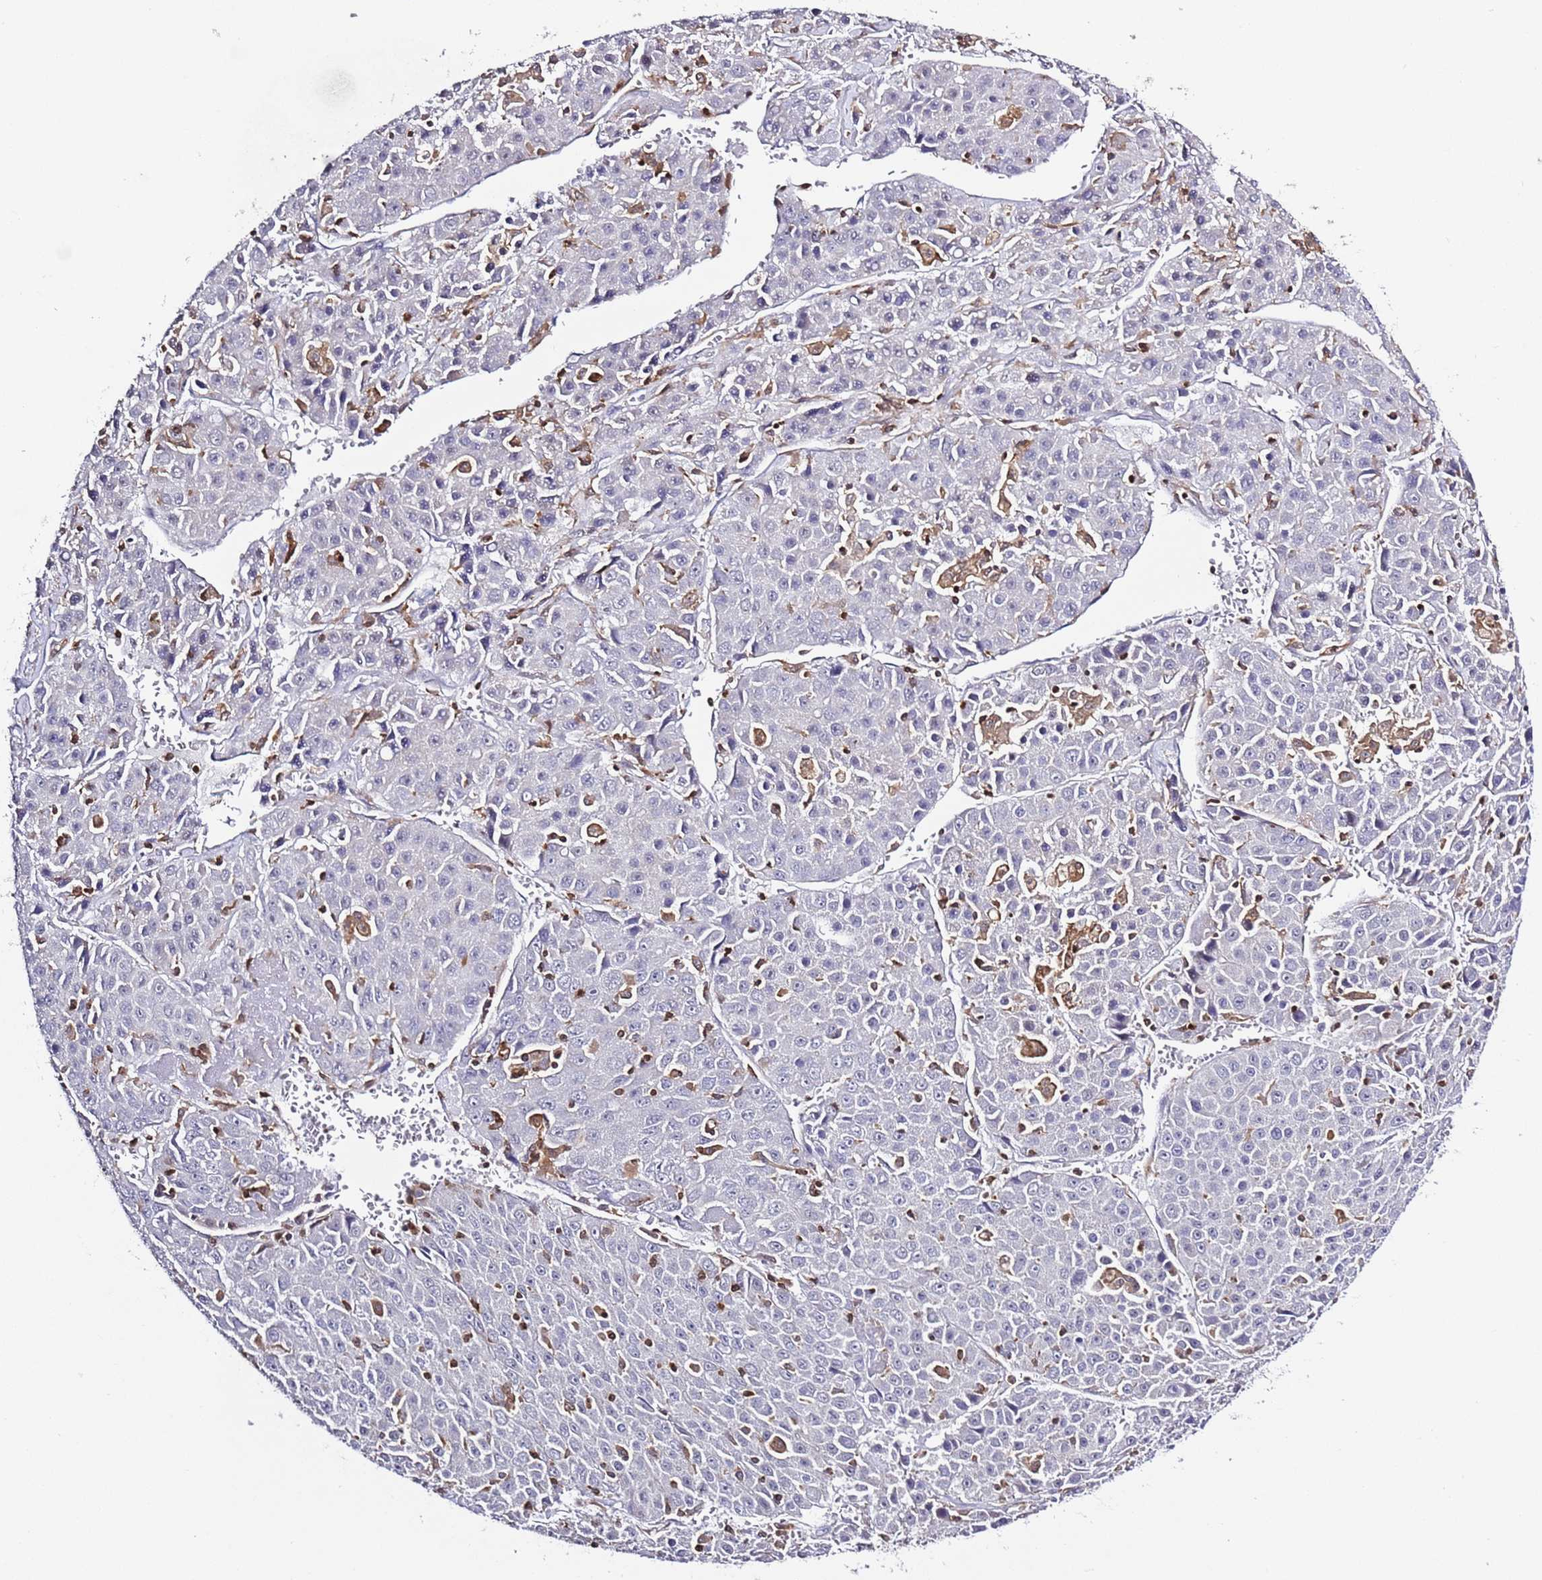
{"staining": {"intensity": "negative", "quantity": "none", "location": "none"}, "tissue": "liver cancer", "cell_type": "Tumor cells", "image_type": "cancer", "snomed": [{"axis": "morphology", "description": "Carcinoma, Hepatocellular, NOS"}, {"axis": "topography", "description": "Liver"}], "caption": "Protein analysis of hepatocellular carcinoma (liver) shows no significant expression in tumor cells.", "gene": "LPXN", "patient": {"sex": "female", "age": 53}}